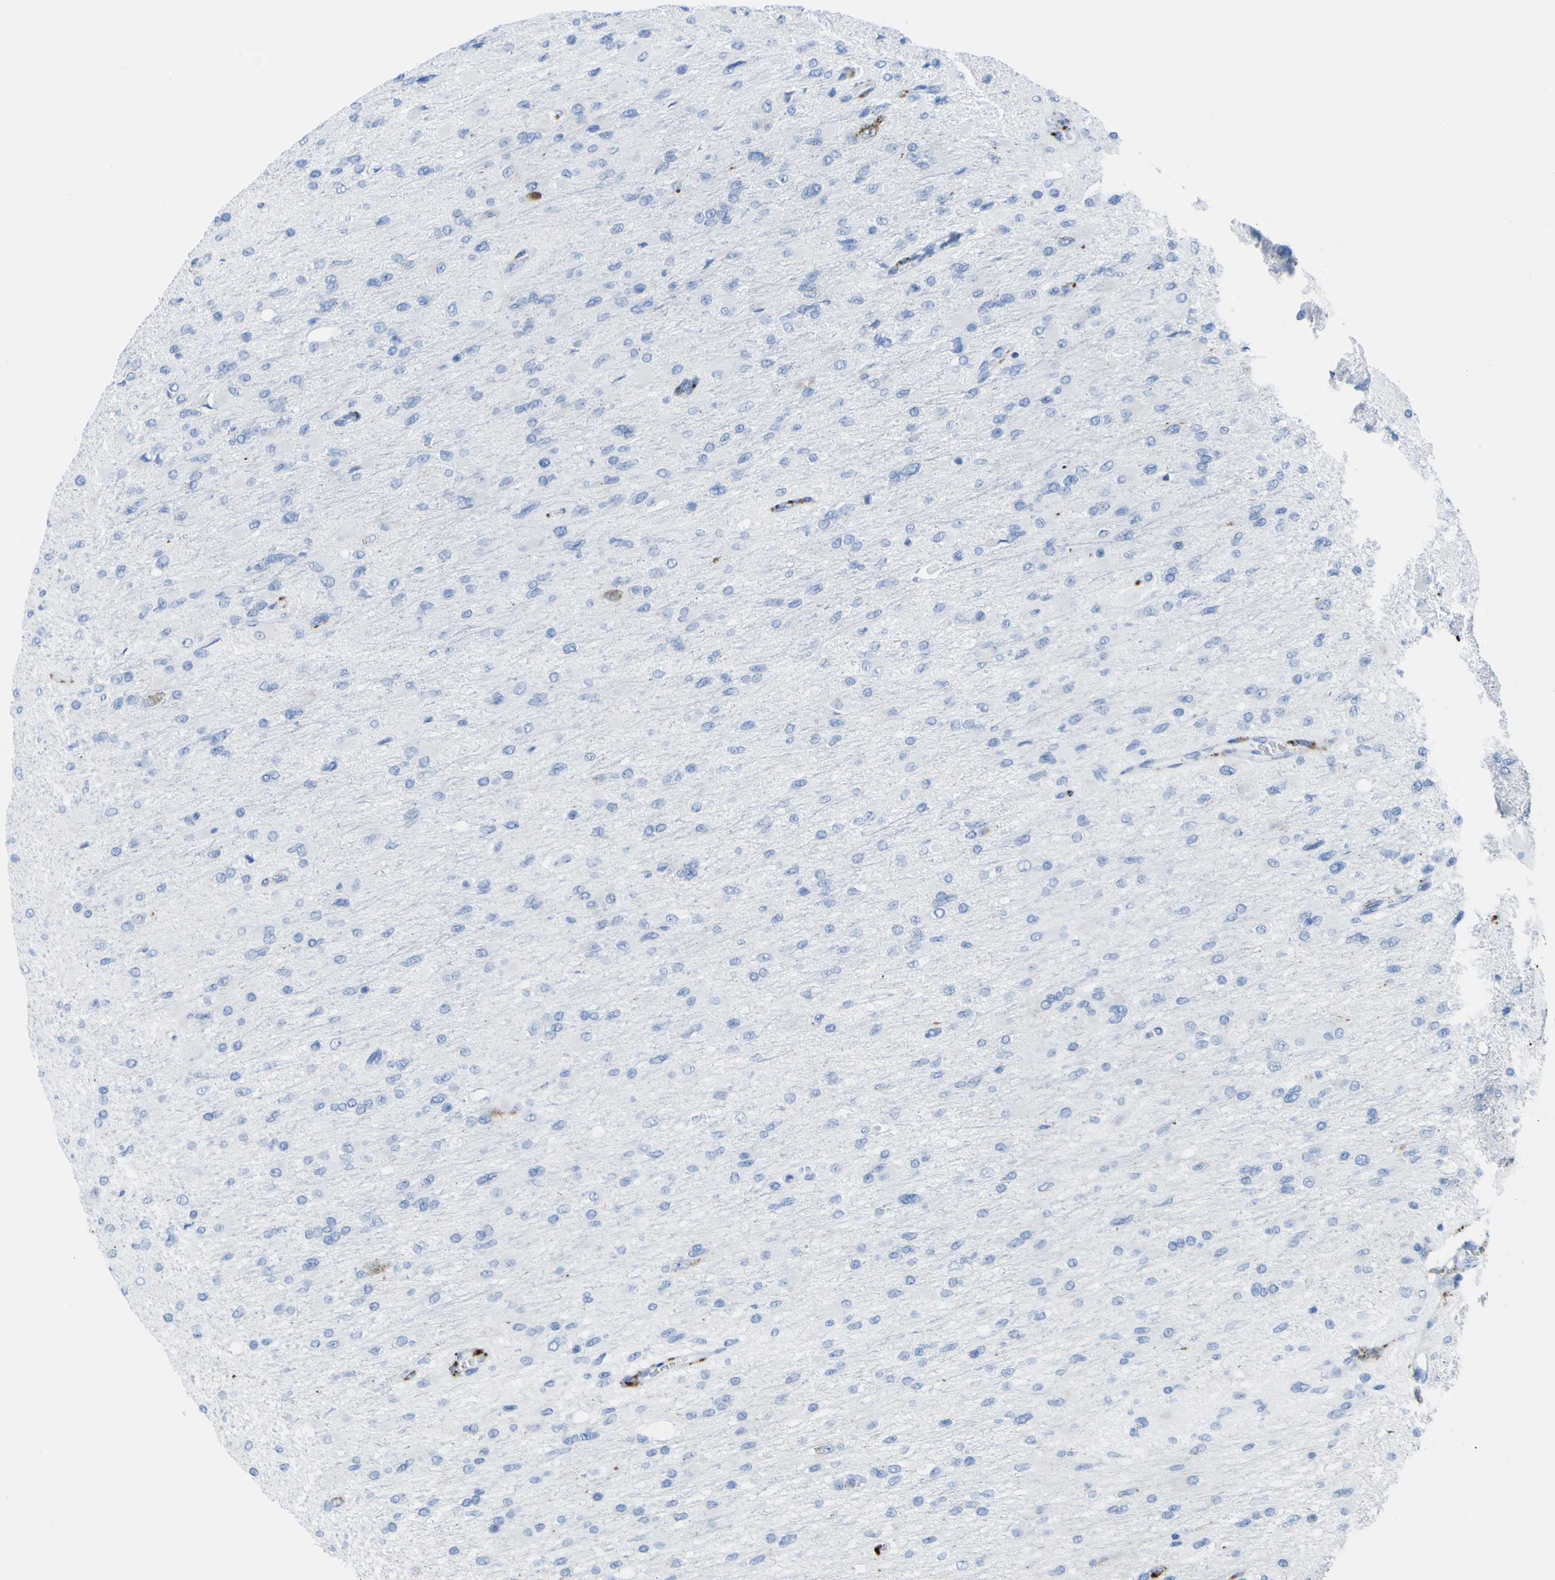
{"staining": {"intensity": "negative", "quantity": "none", "location": "none"}, "tissue": "glioma", "cell_type": "Tumor cells", "image_type": "cancer", "snomed": [{"axis": "morphology", "description": "Glioma, malignant, High grade"}, {"axis": "topography", "description": "Cerebral cortex"}], "caption": "Immunohistochemistry (IHC) histopathology image of neoplastic tissue: glioma stained with DAB (3,3'-diaminobenzidine) displays no significant protein staining in tumor cells.", "gene": "PLD3", "patient": {"sex": "female", "age": 36}}